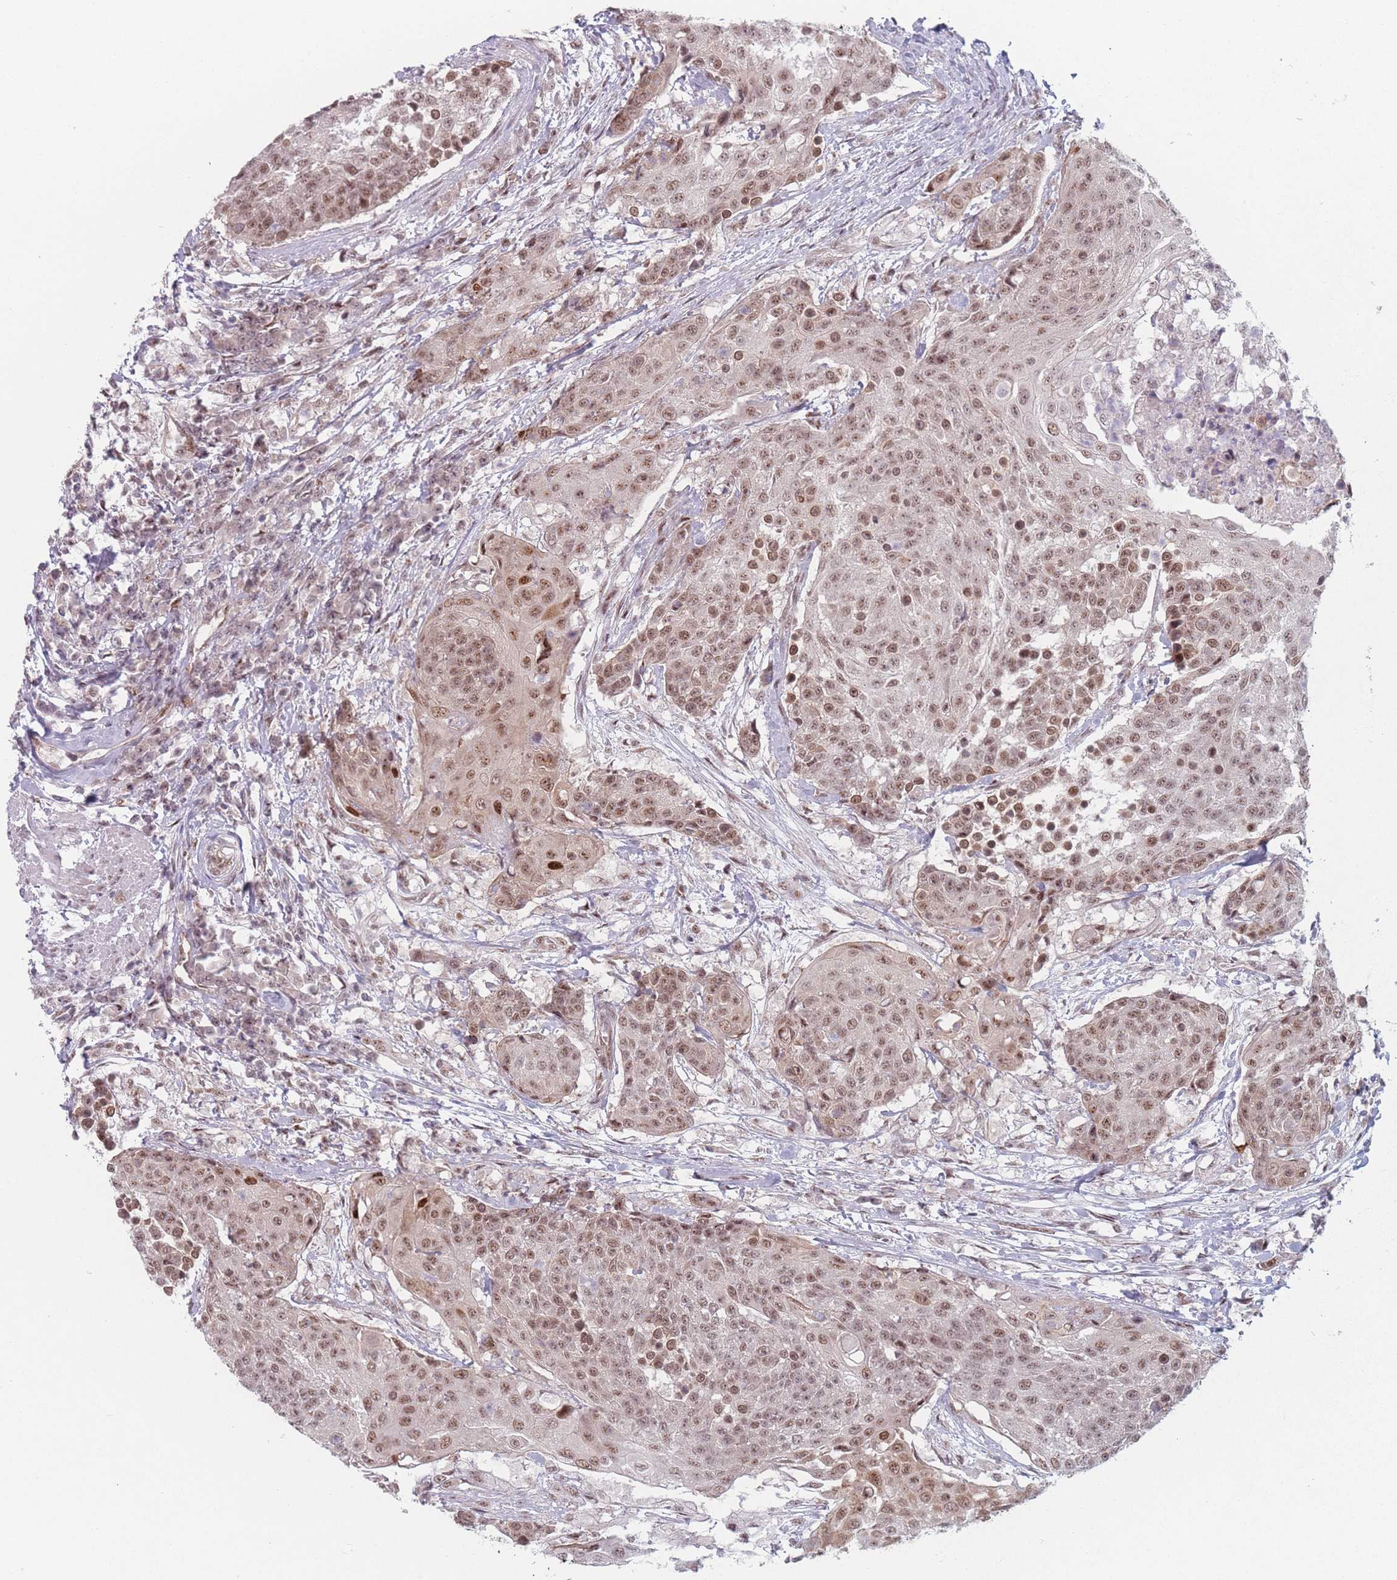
{"staining": {"intensity": "moderate", "quantity": ">75%", "location": "nuclear"}, "tissue": "urothelial cancer", "cell_type": "Tumor cells", "image_type": "cancer", "snomed": [{"axis": "morphology", "description": "Urothelial carcinoma, High grade"}, {"axis": "topography", "description": "Urinary bladder"}], "caption": "The immunohistochemical stain shows moderate nuclear positivity in tumor cells of urothelial carcinoma (high-grade) tissue.", "gene": "ZC3H14", "patient": {"sex": "female", "age": 63}}